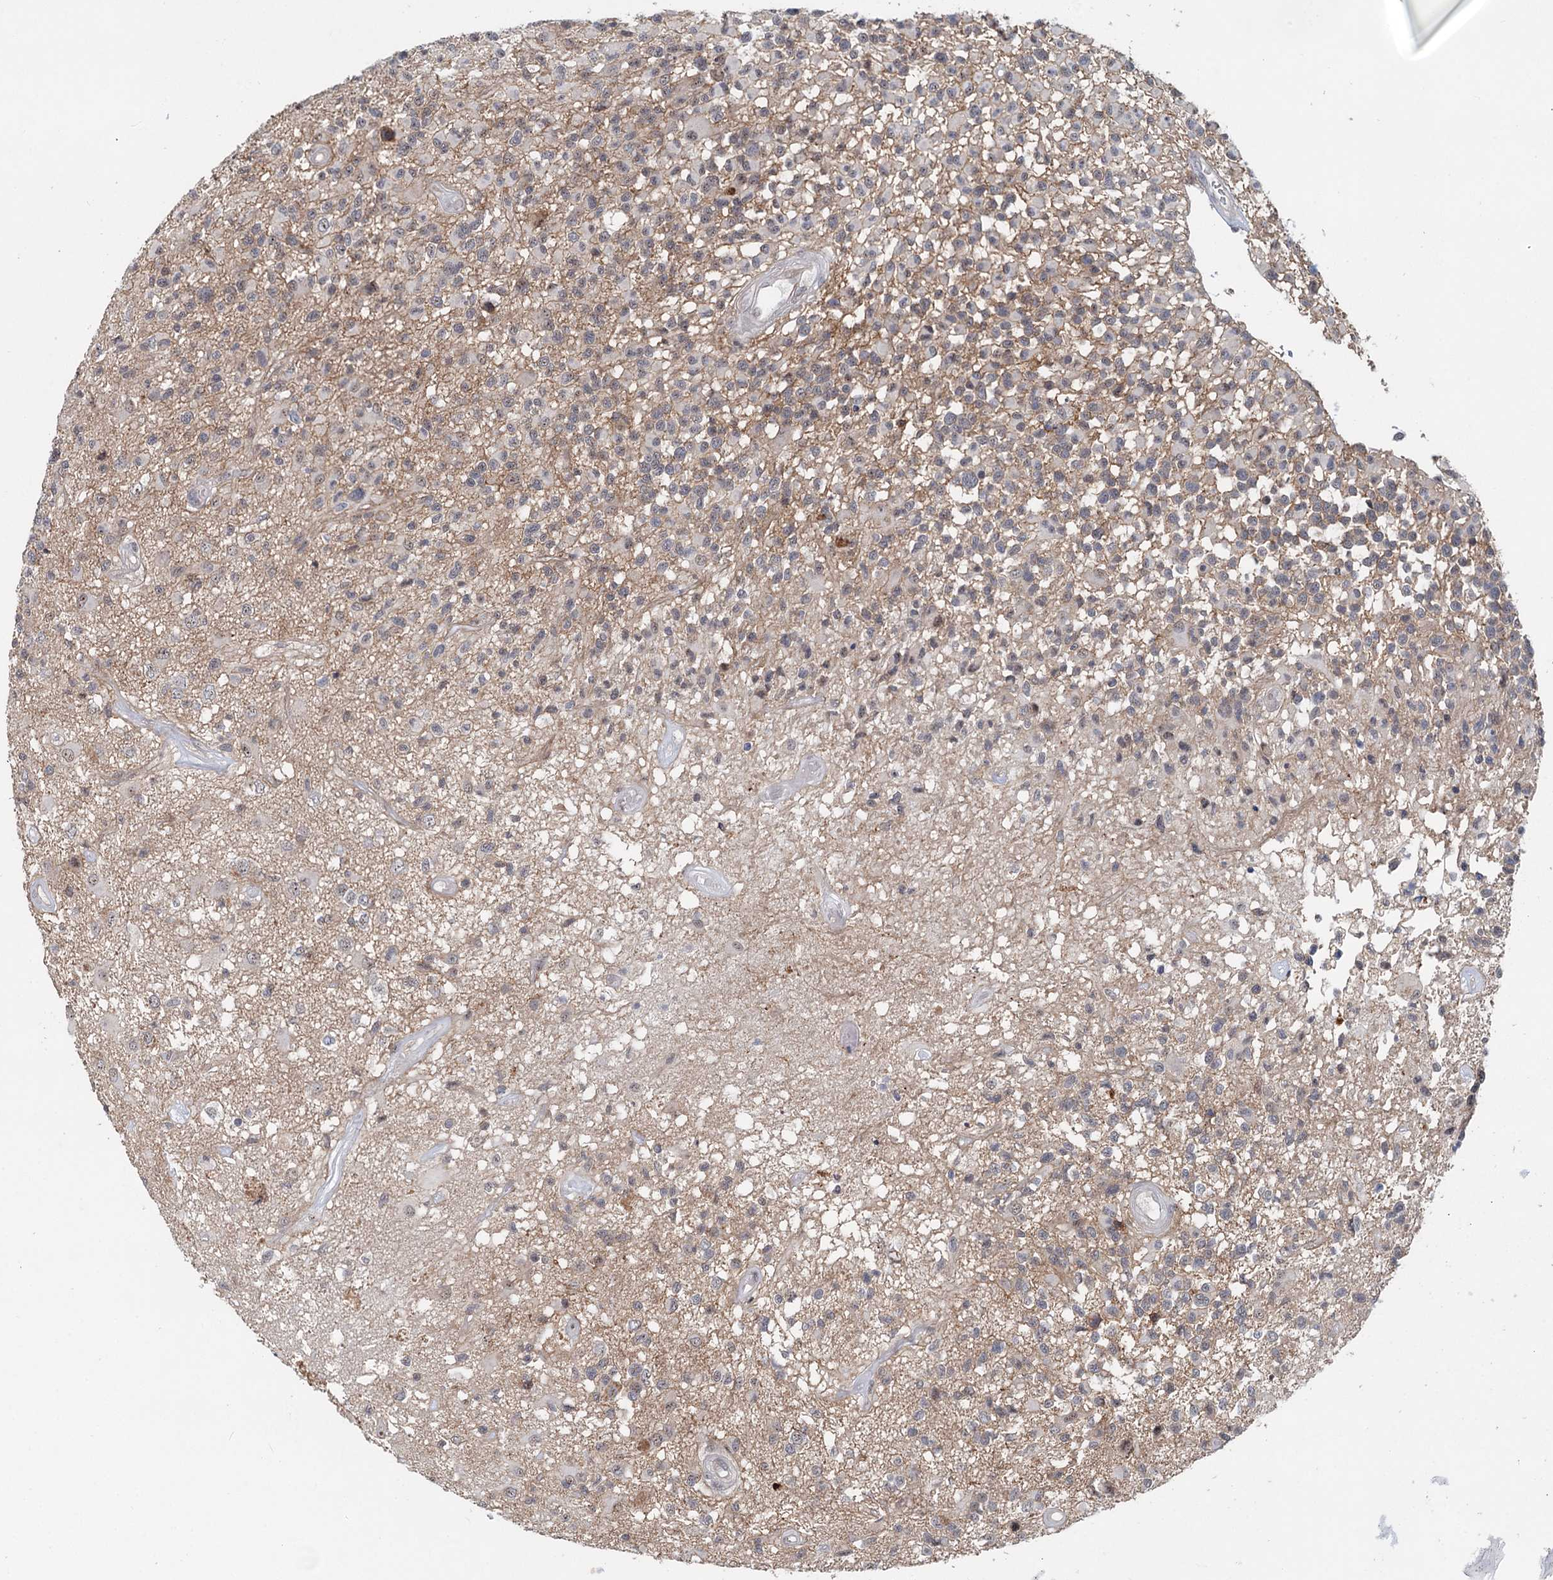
{"staining": {"intensity": "negative", "quantity": "none", "location": "none"}, "tissue": "glioma", "cell_type": "Tumor cells", "image_type": "cancer", "snomed": [{"axis": "morphology", "description": "Glioma, malignant, High grade"}, {"axis": "morphology", "description": "Glioblastoma, NOS"}, {"axis": "topography", "description": "Brain"}], "caption": "Immunohistochemistry image of glioma stained for a protein (brown), which displays no staining in tumor cells.", "gene": "CDC42SE2", "patient": {"sex": "male", "age": 60}}